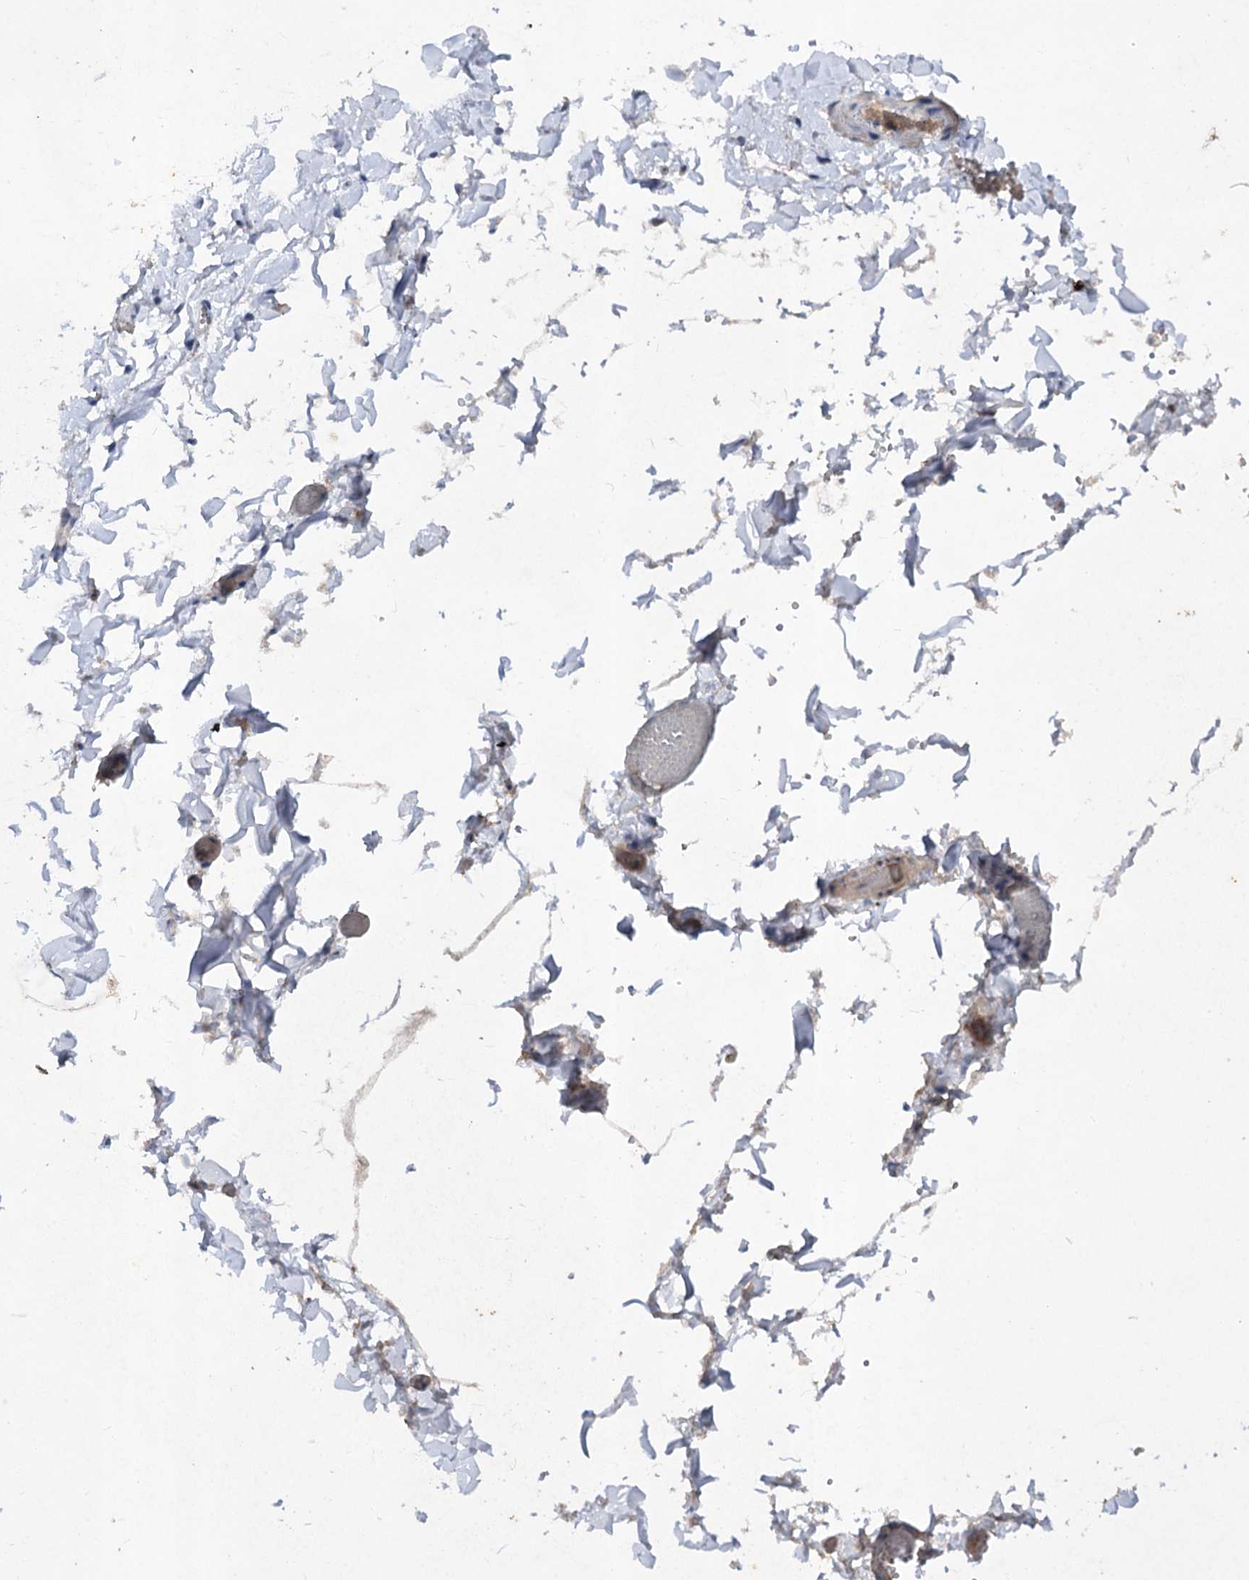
{"staining": {"intensity": "negative", "quantity": "none", "location": "none"}, "tissue": "adipose tissue", "cell_type": "Adipocytes", "image_type": "normal", "snomed": [{"axis": "morphology", "description": "Normal tissue, NOS"}, {"axis": "topography", "description": "Gallbladder"}, {"axis": "topography", "description": "Peripheral nerve tissue"}], "caption": "This is an immunohistochemistry photomicrograph of normal human adipose tissue. There is no expression in adipocytes.", "gene": "ATP4A", "patient": {"sex": "male", "age": 38}}